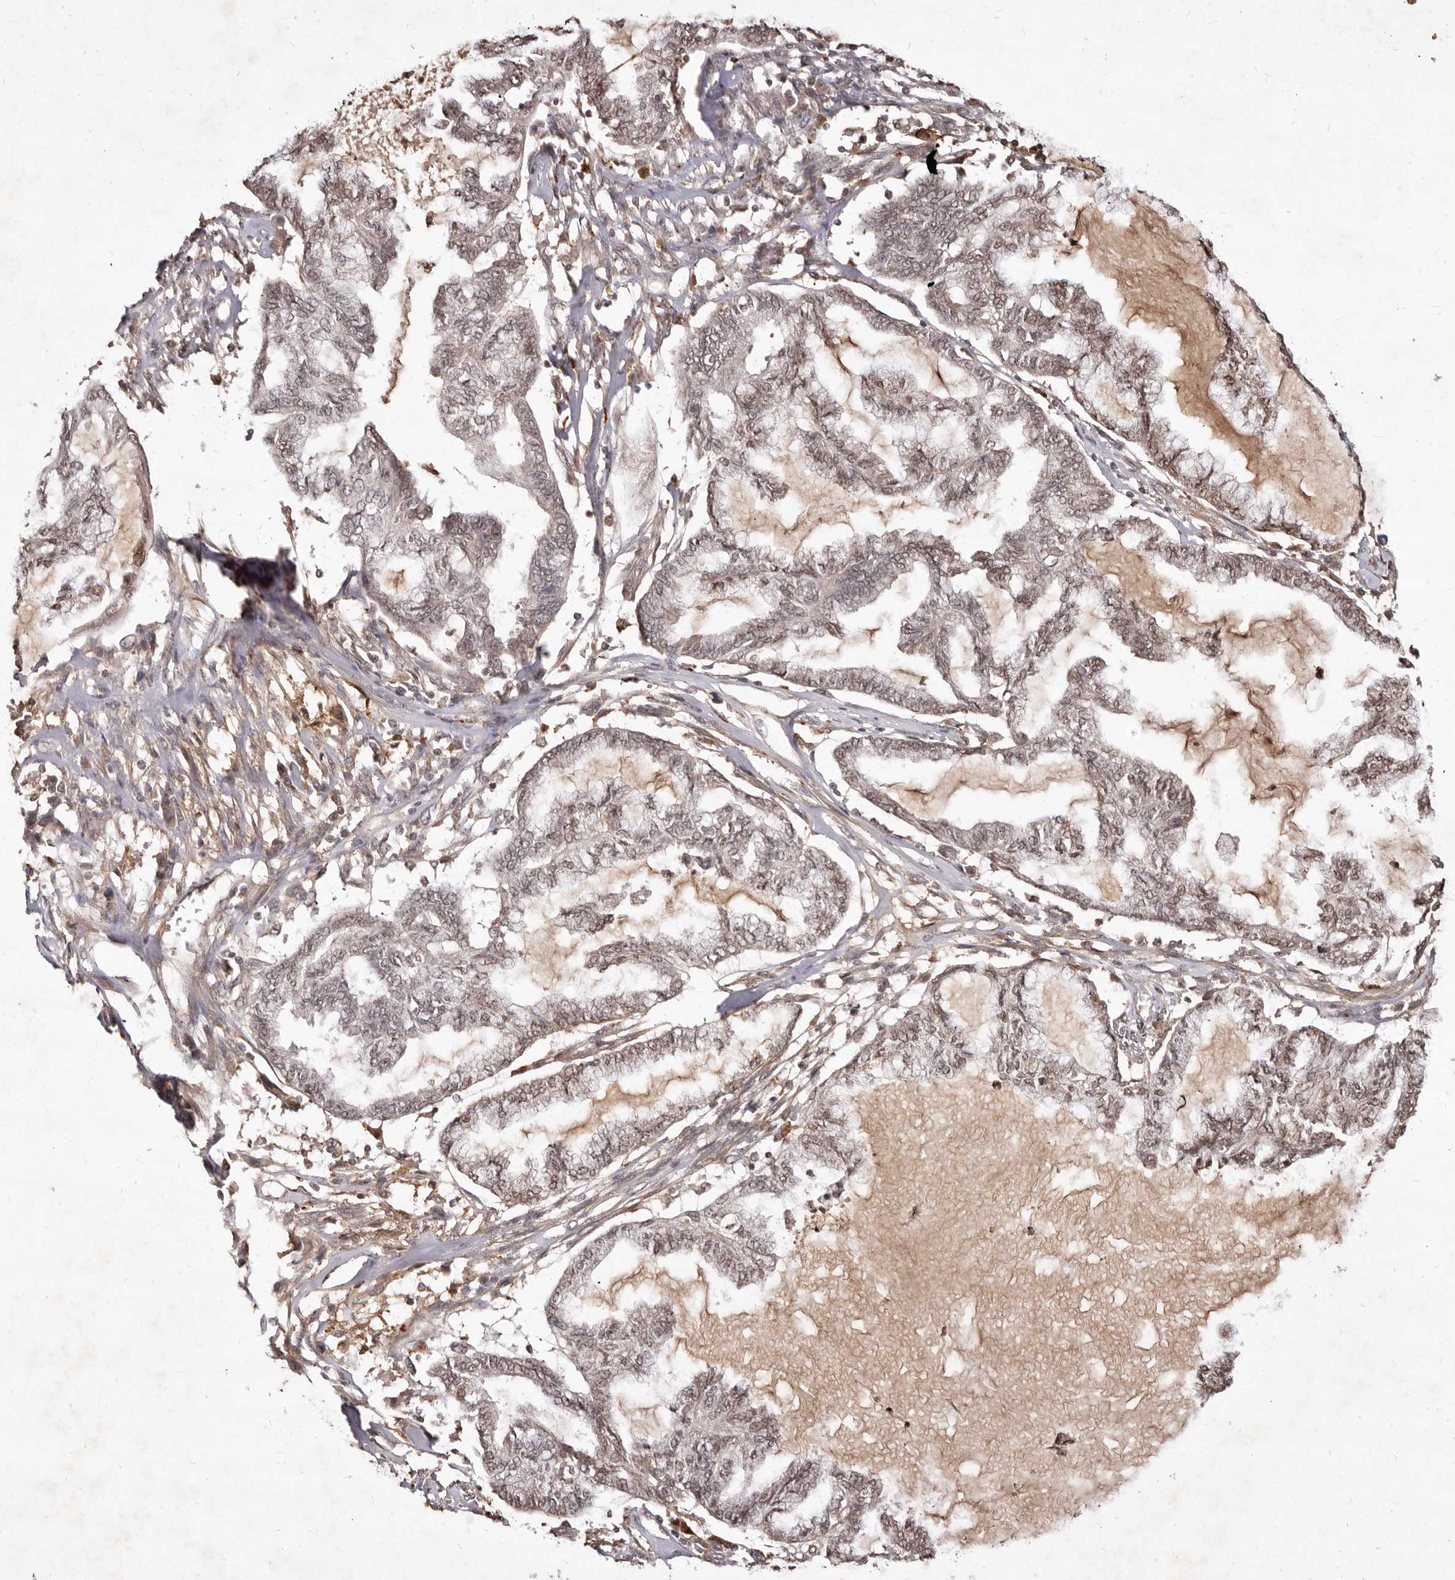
{"staining": {"intensity": "weak", "quantity": ">75%", "location": "nuclear"}, "tissue": "endometrial cancer", "cell_type": "Tumor cells", "image_type": "cancer", "snomed": [{"axis": "morphology", "description": "Adenocarcinoma, NOS"}, {"axis": "topography", "description": "Endometrium"}], "caption": "Weak nuclear staining is appreciated in about >75% of tumor cells in adenocarcinoma (endometrial). (DAB (3,3'-diaminobenzidine) = brown stain, brightfield microscopy at high magnification).", "gene": "LCORL", "patient": {"sex": "female", "age": 86}}